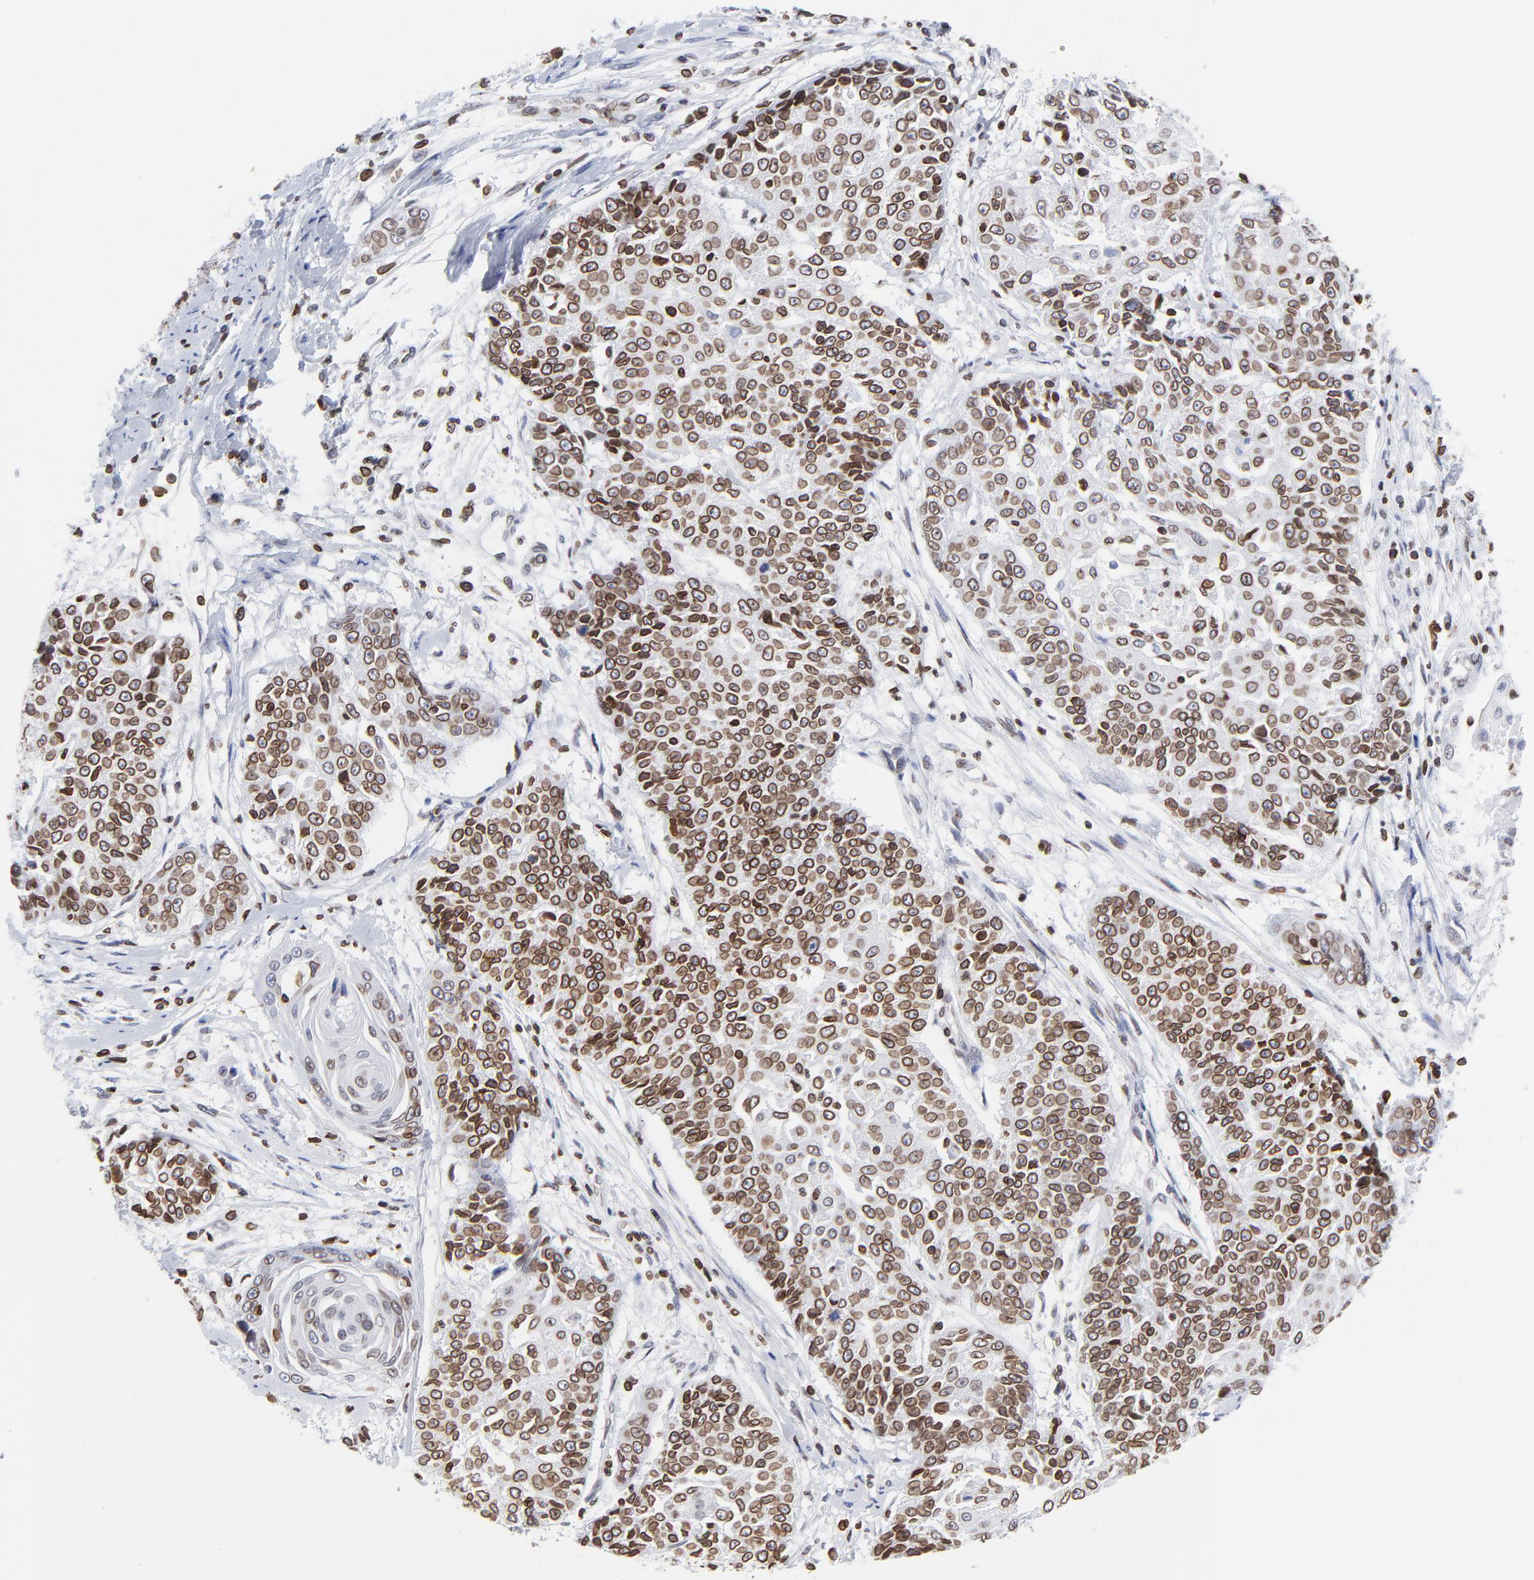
{"staining": {"intensity": "strong", "quantity": ">75%", "location": "cytoplasmic/membranous,nuclear"}, "tissue": "cervical cancer", "cell_type": "Tumor cells", "image_type": "cancer", "snomed": [{"axis": "morphology", "description": "Squamous cell carcinoma, NOS"}, {"axis": "topography", "description": "Cervix"}], "caption": "Protein staining exhibits strong cytoplasmic/membranous and nuclear positivity in about >75% of tumor cells in cervical cancer (squamous cell carcinoma).", "gene": "THAP7", "patient": {"sex": "female", "age": 64}}